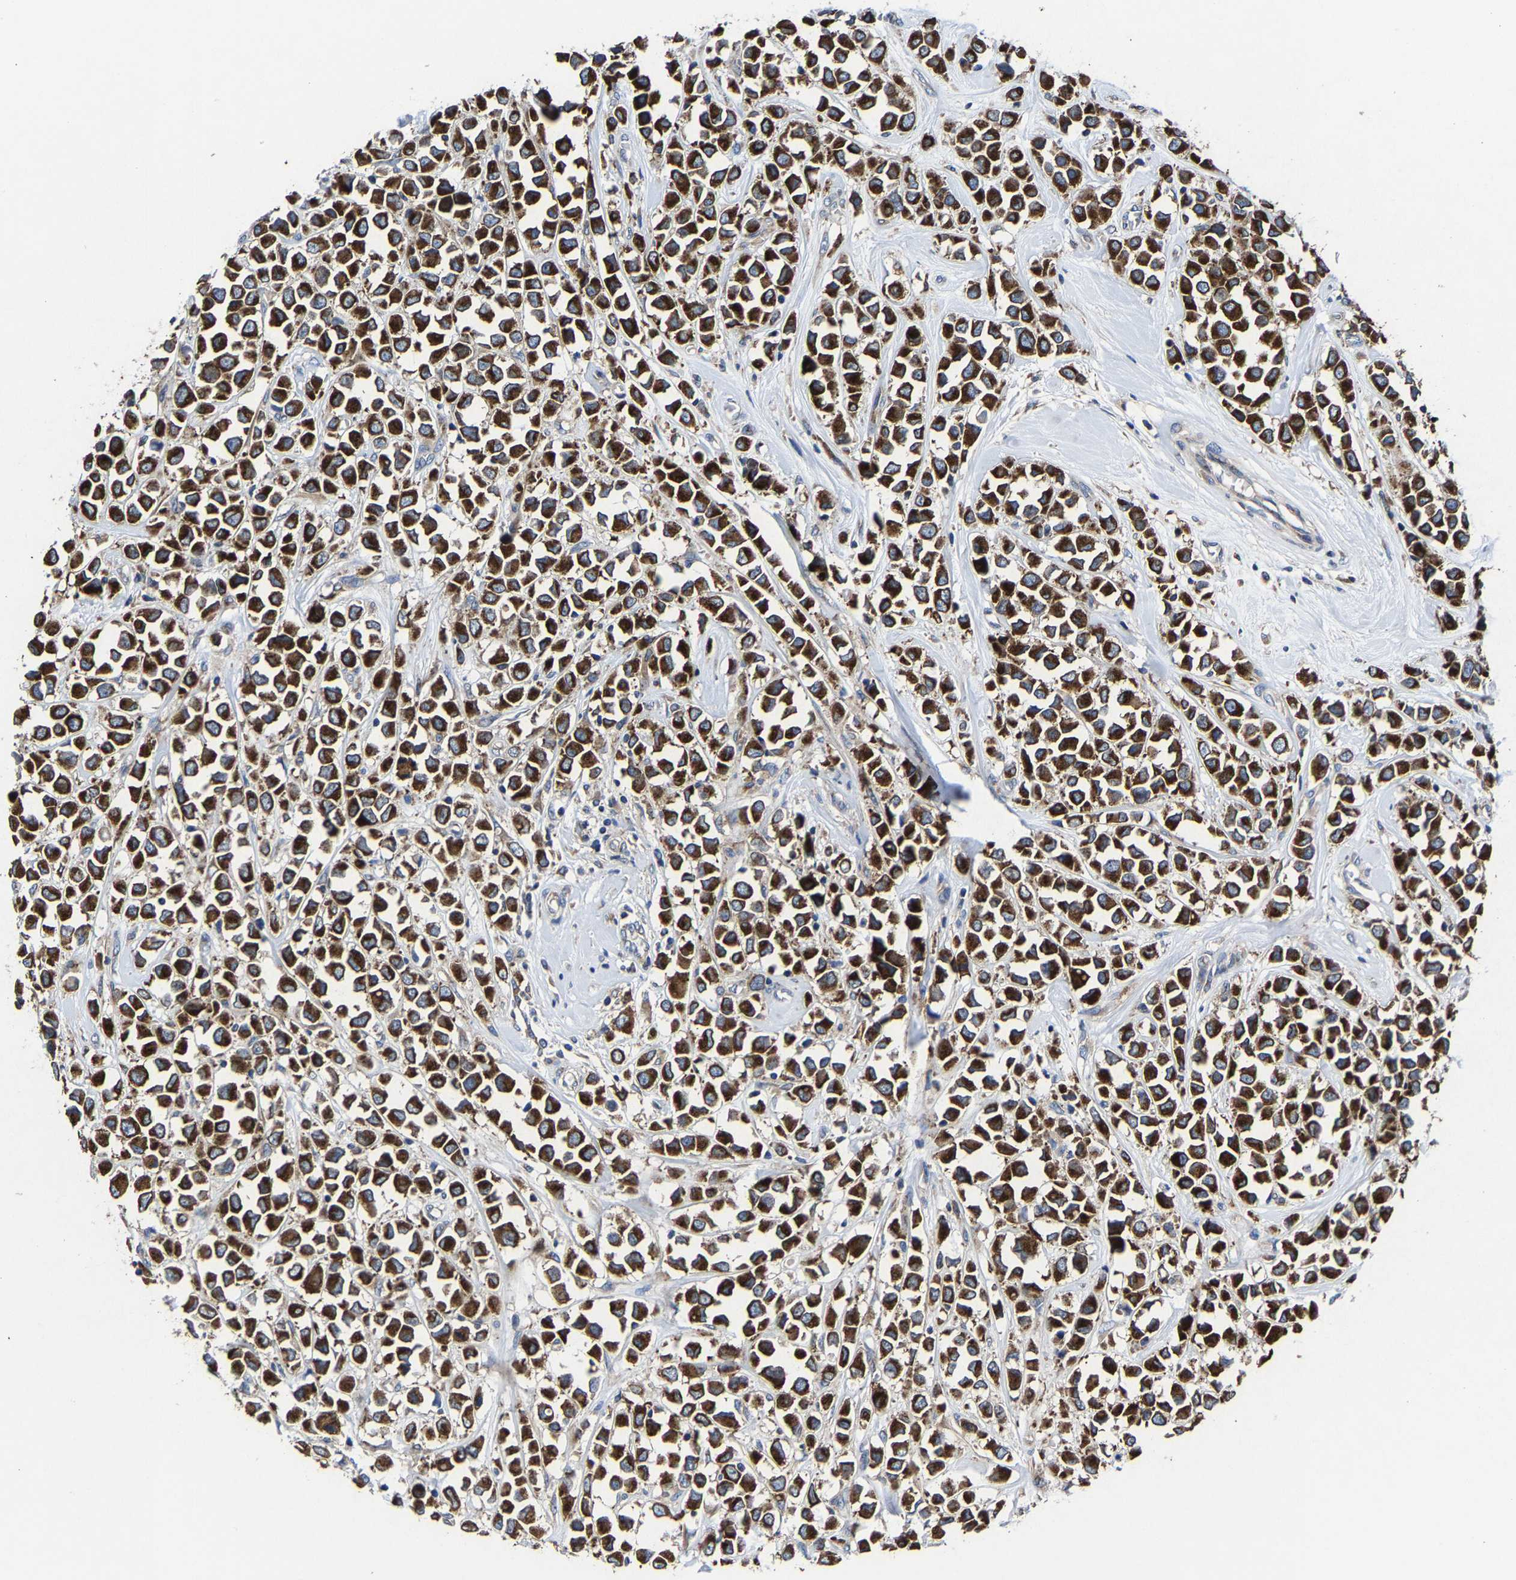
{"staining": {"intensity": "strong", "quantity": ">75%", "location": "cytoplasmic/membranous"}, "tissue": "breast cancer", "cell_type": "Tumor cells", "image_type": "cancer", "snomed": [{"axis": "morphology", "description": "Duct carcinoma"}, {"axis": "topography", "description": "Breast"}], "caption": "Immunohistochemistry (IHC) image of neoplastic tissue: intraductal carcinoma (breast) stained using immunohistochemistry (IHC) demonstrates high levels of strong protein expression localized specifically in the cytoplasmic/membranous of tumor cells, appearing as a cytoplasmic/membranous brown color.", "gene": "EBAG9", "patient": {"sex": "female", "age": 61}}